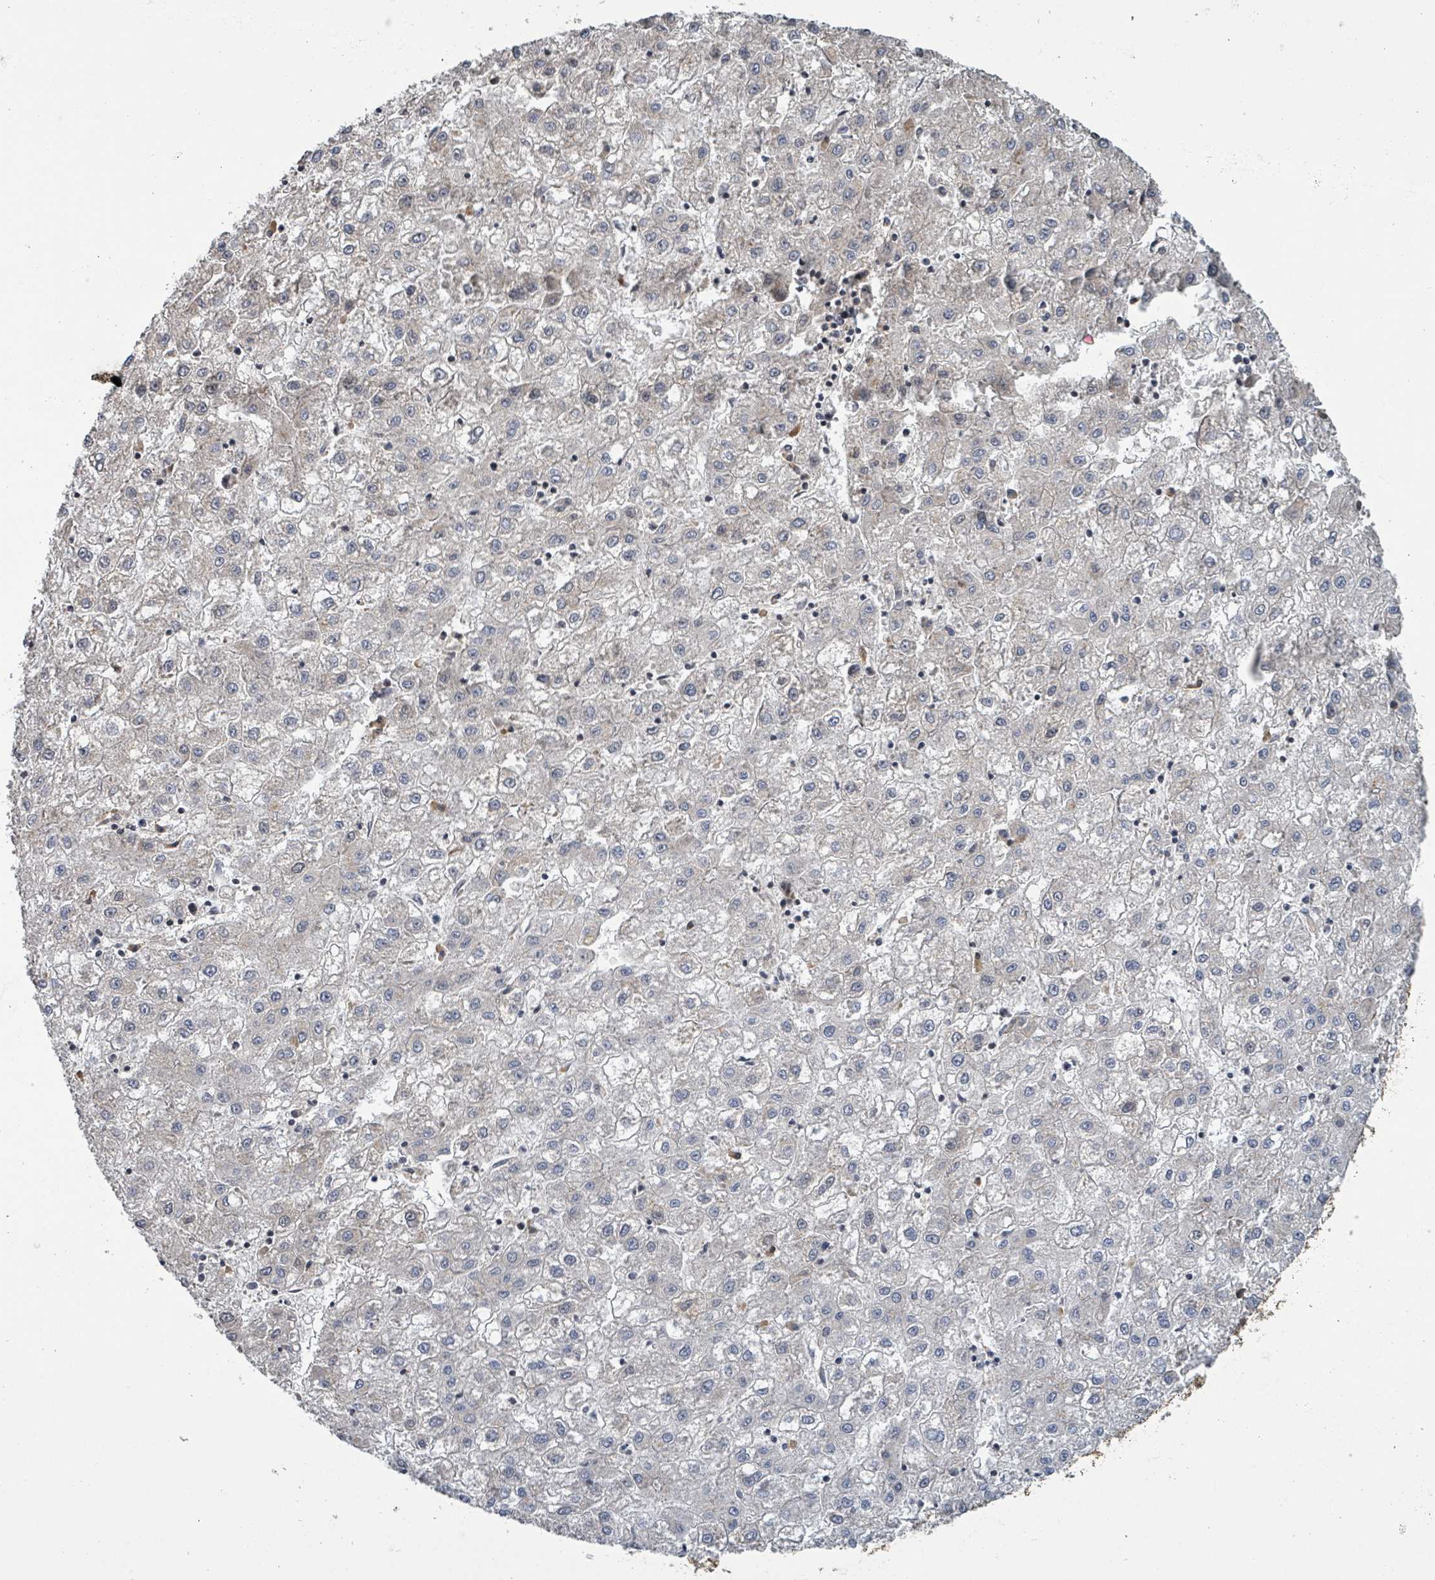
{"staining": {"intensity": "negative", "quantity": "none", "location": "none"}, "tissue": "liver cancer", "cell_type": "Tumor cells", "image_type": "cancer", "snomed": [{"axis": "morphology", "description": "Carcinoma, Hepatocellular, NOS"}, {"axis": "topography", "description": "Liver"}], "caption": "The photomicrograph reveals no significant expression in tumor cells of liver hepatocellular carcinoma.", "gene": "ZBTB14", "patient": {"sex": "male", "age": 72}}